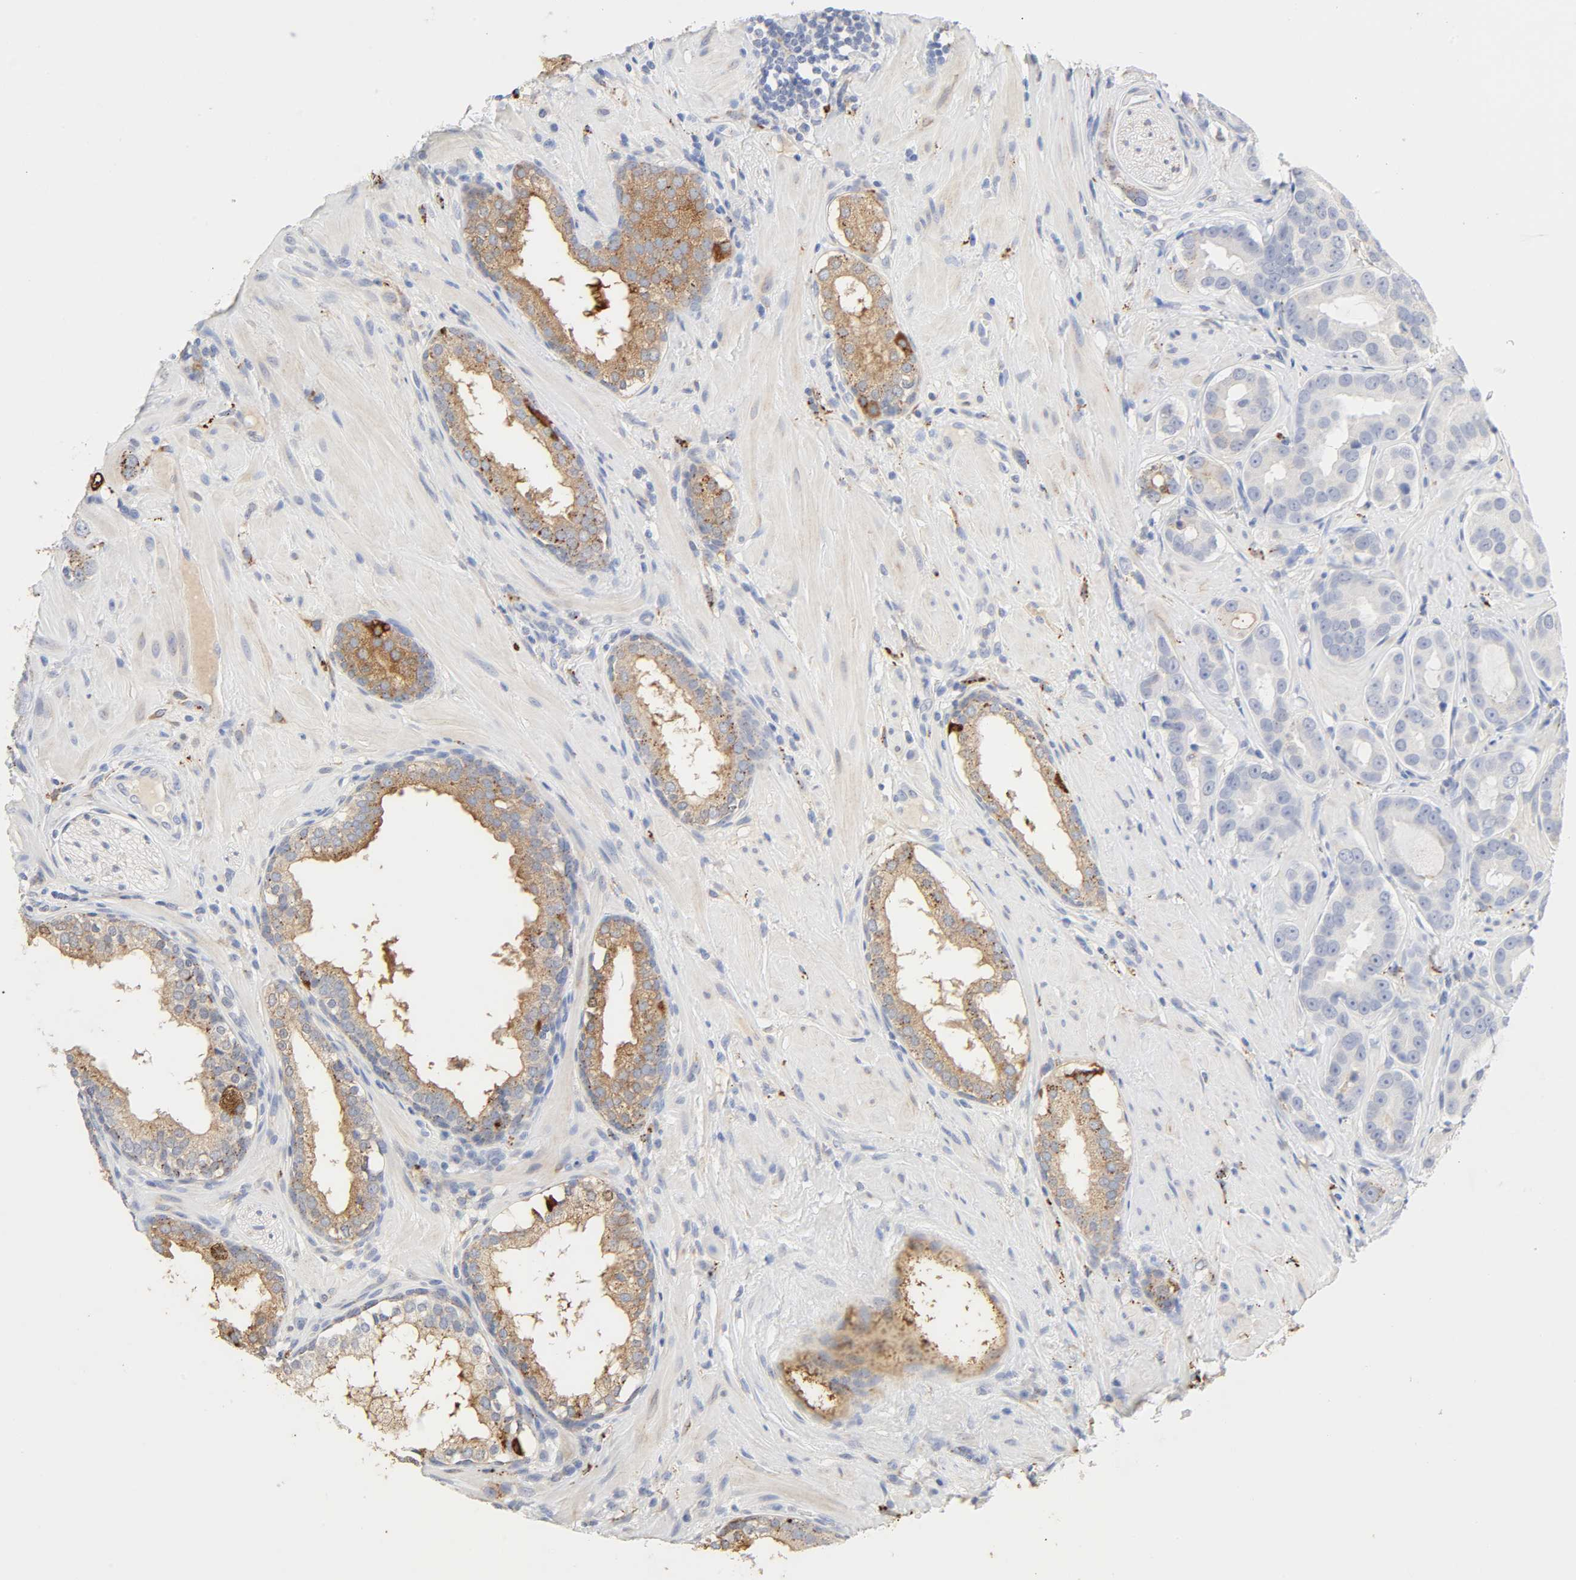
{"staining": {"intensity": "weak", "quantity": "<25%", "location": "cytoplasmic/membranous"}, "tissue": "prostate cancer", "cell_type": "Tumor cells", "image_type": "cancer", "snomed": [{"axis": "morphology", "description": "Adenocarcinoma, Low grade"}, {"axis": "topography", "description": "Prostate"}], "caption": "IHC of human adenocarcinoma (low-grade) (prostate) exhibits no staining in tumor cells.", "gene": "MAGEB17", "patient": {"sex": "male", "age": 59}}